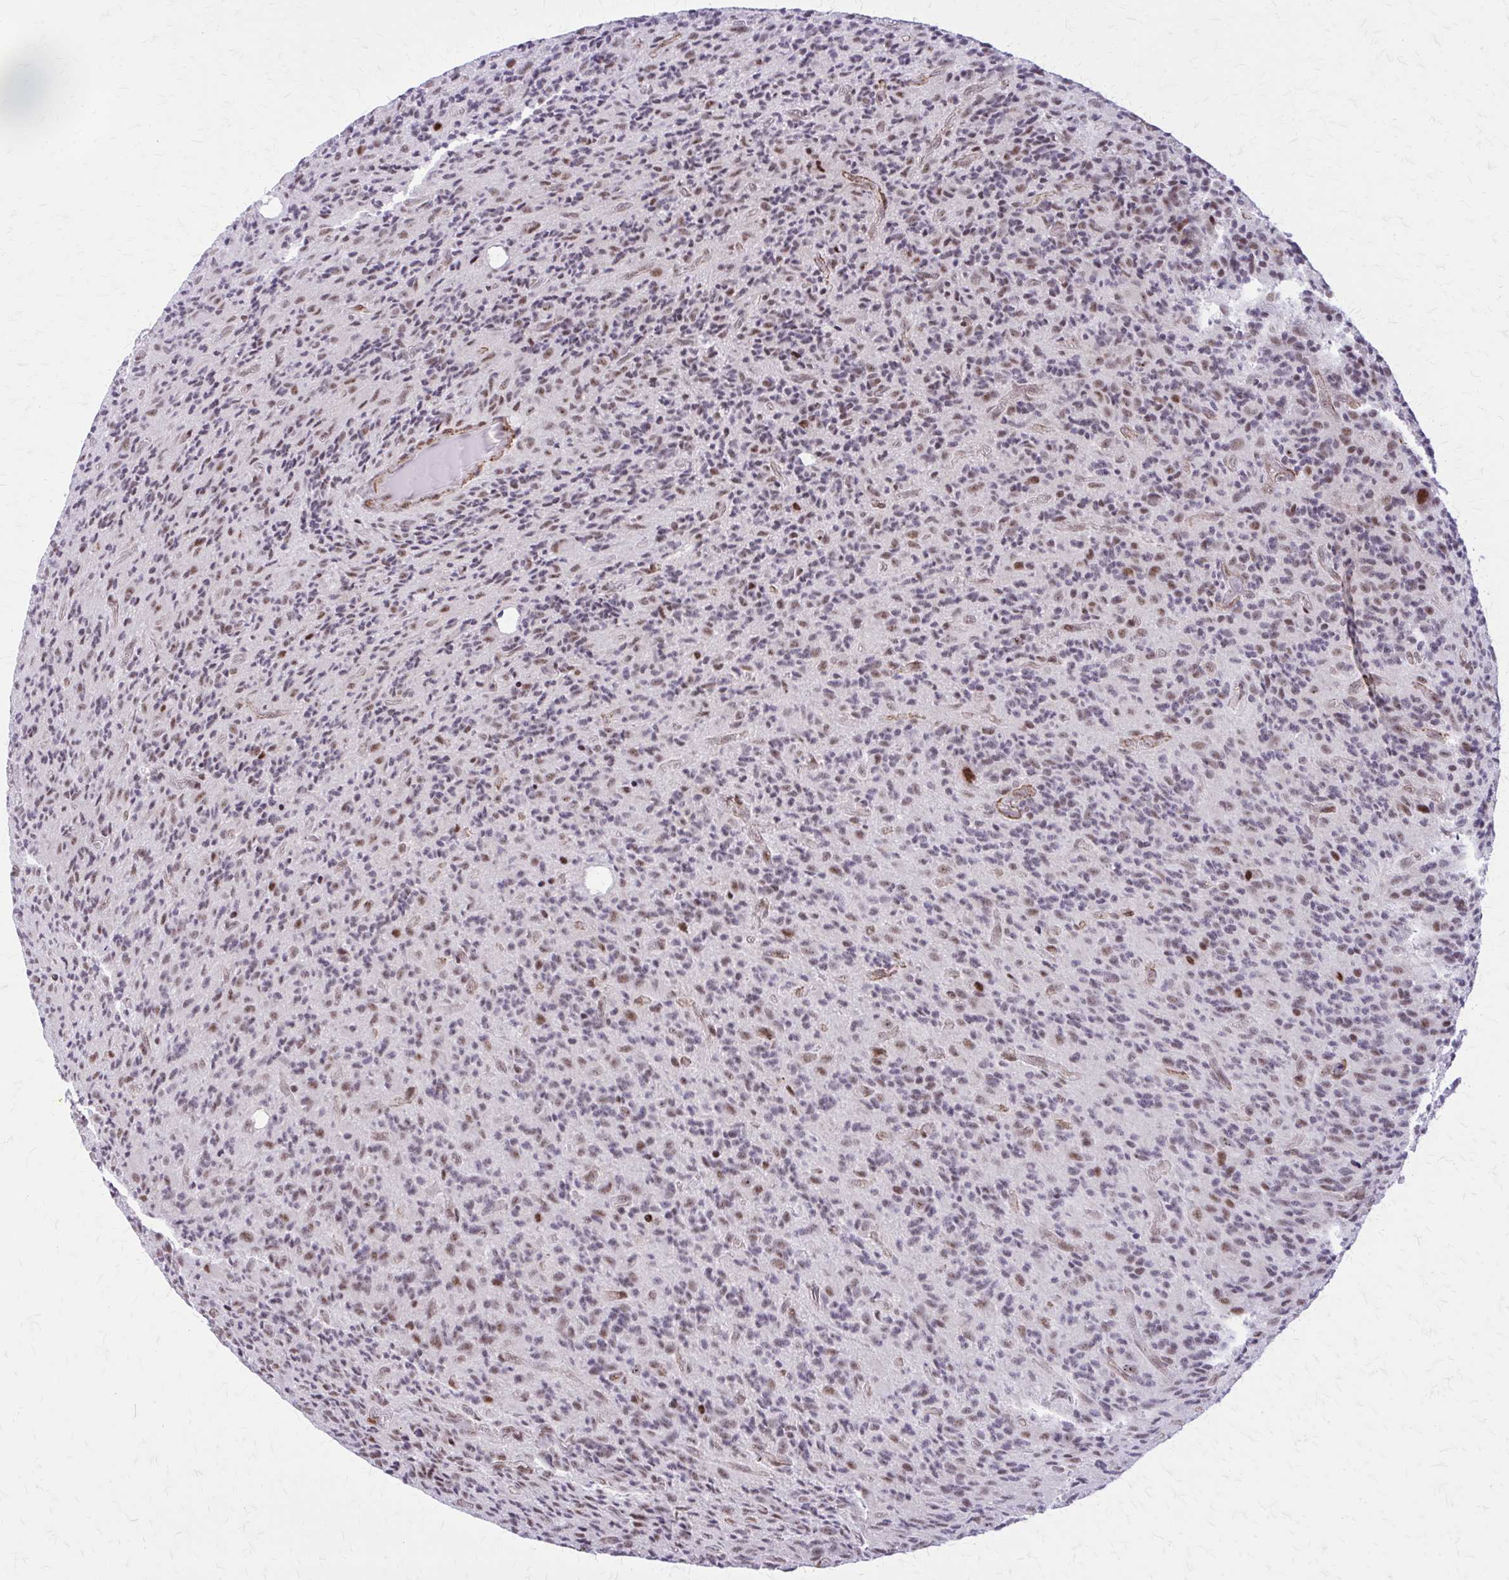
{"staining": {"intensity": "moderate", "quantity": "<25%", "location": "nuclear"}, "tissue": "glioma", "cell_type": "Tumor cells", "image_type": "cancer", "snomed": [{"axis": "morphology", "description": "Glioma, malignant, High grade"}, {"axis": "topography", "description": "Brain"}], "caption": "Immunohistochemical staining of glioma displays low levels of moderate nuclear staining in about <25% of tumor cells. The staining is performed using DAB brown chromogen to label protein expression. The nuclei are counter-stained blue using hematoxylin.", "gene": "NRBF2", "patient": {"sex": "male", "age": 76}}